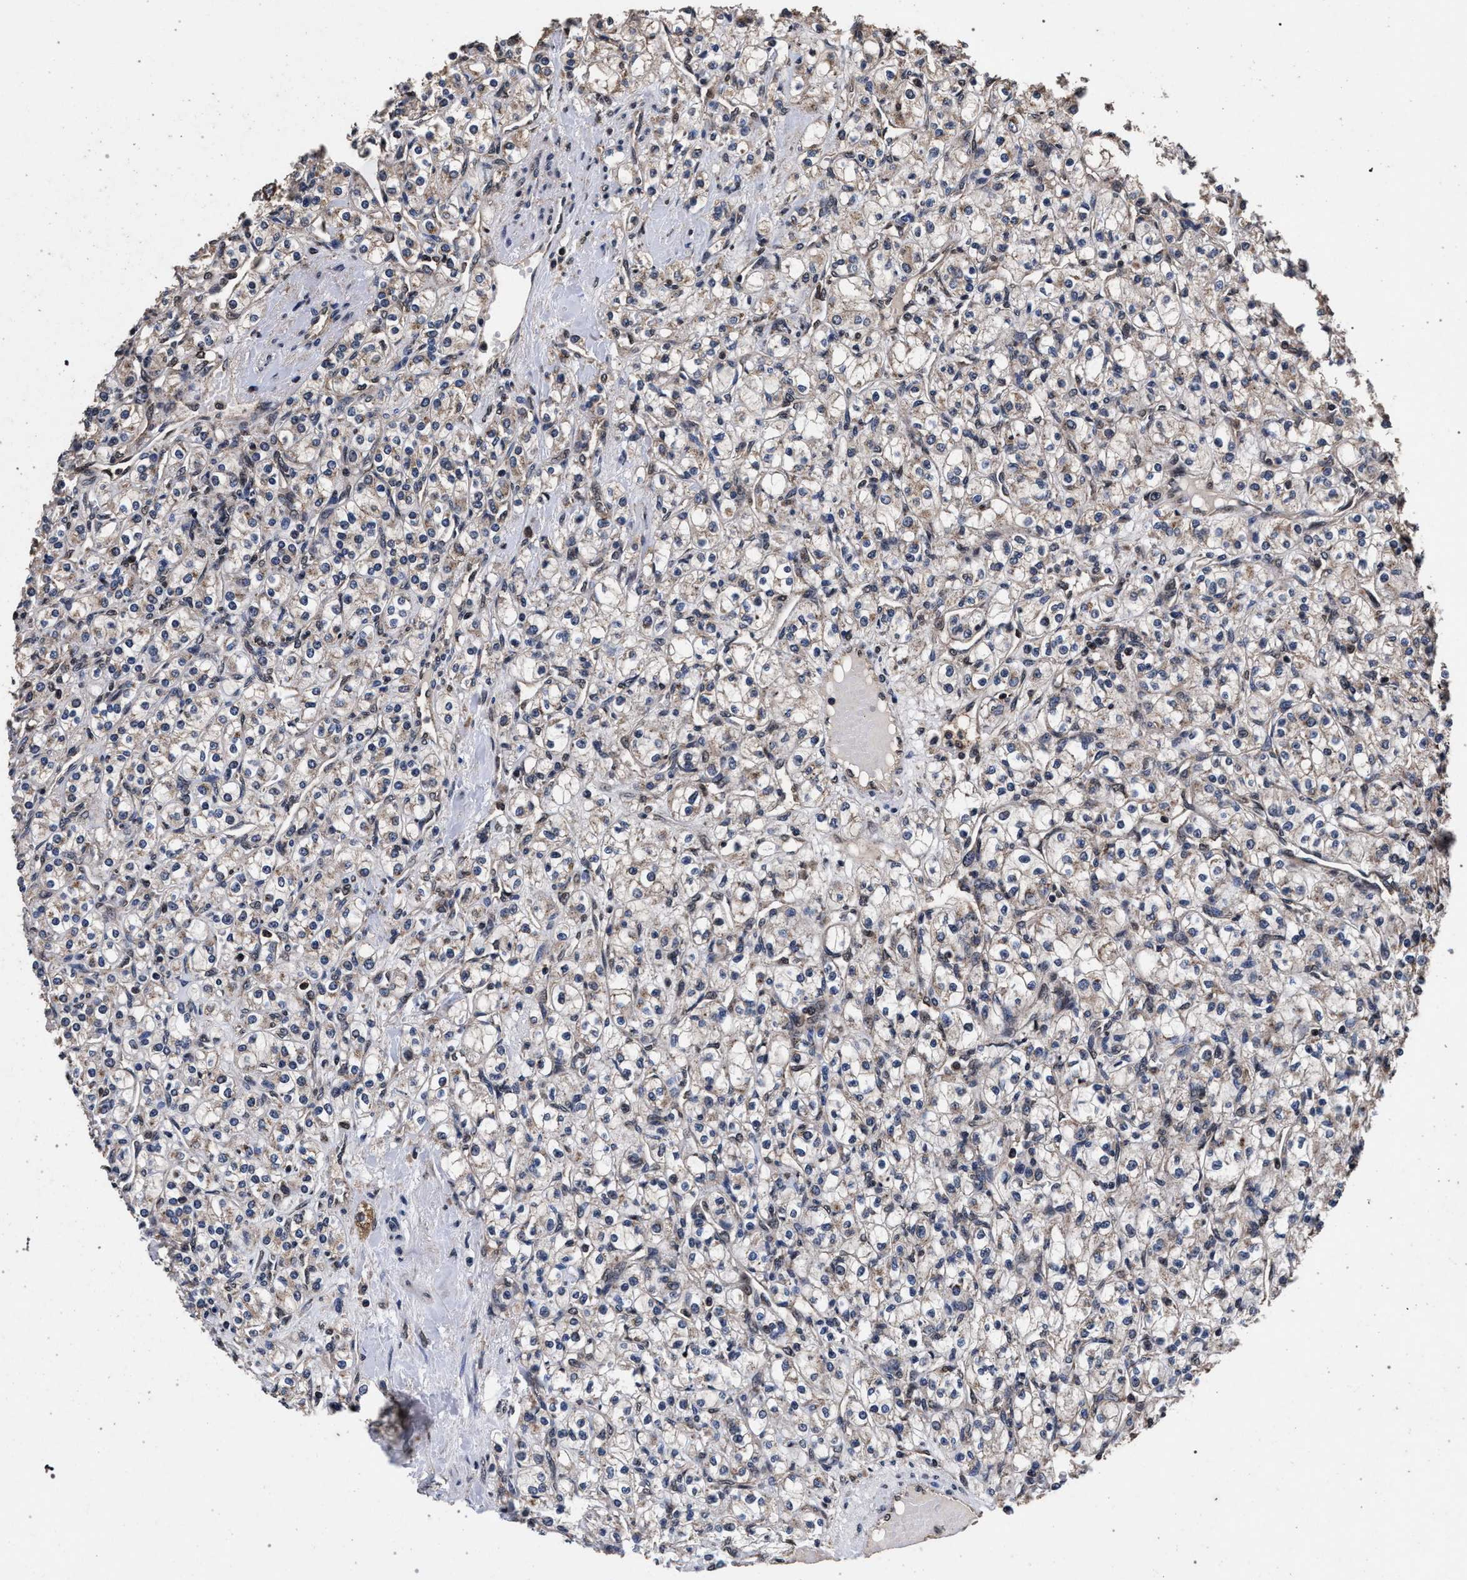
{"staining": {"intensity": "weak", "quantity": "25%-75%", "location": "cytoplasmic/membranous"}, "tissue": "renal cancer", "cell_type": "Tumor cells", "image_type": "cancer", "snomed": [{"axis": "morphology", "description": "Adenocarcinoma, NOS"}, {"axis": "topography", "description": "Kidney"}], "caption": "Immunohistochemistry photomicrograph of neoplastic tissue: adenocarcinoma (renal) stained using immunohistochemistry reveals low levels of weak protein expression localized specifically in the cytoplasmic/membranous of tumor cells, appearing as a cytoplasmic/membranous brown color.", "gene": "ACOX1", "patient": {"sex": "male", "age": 77}}